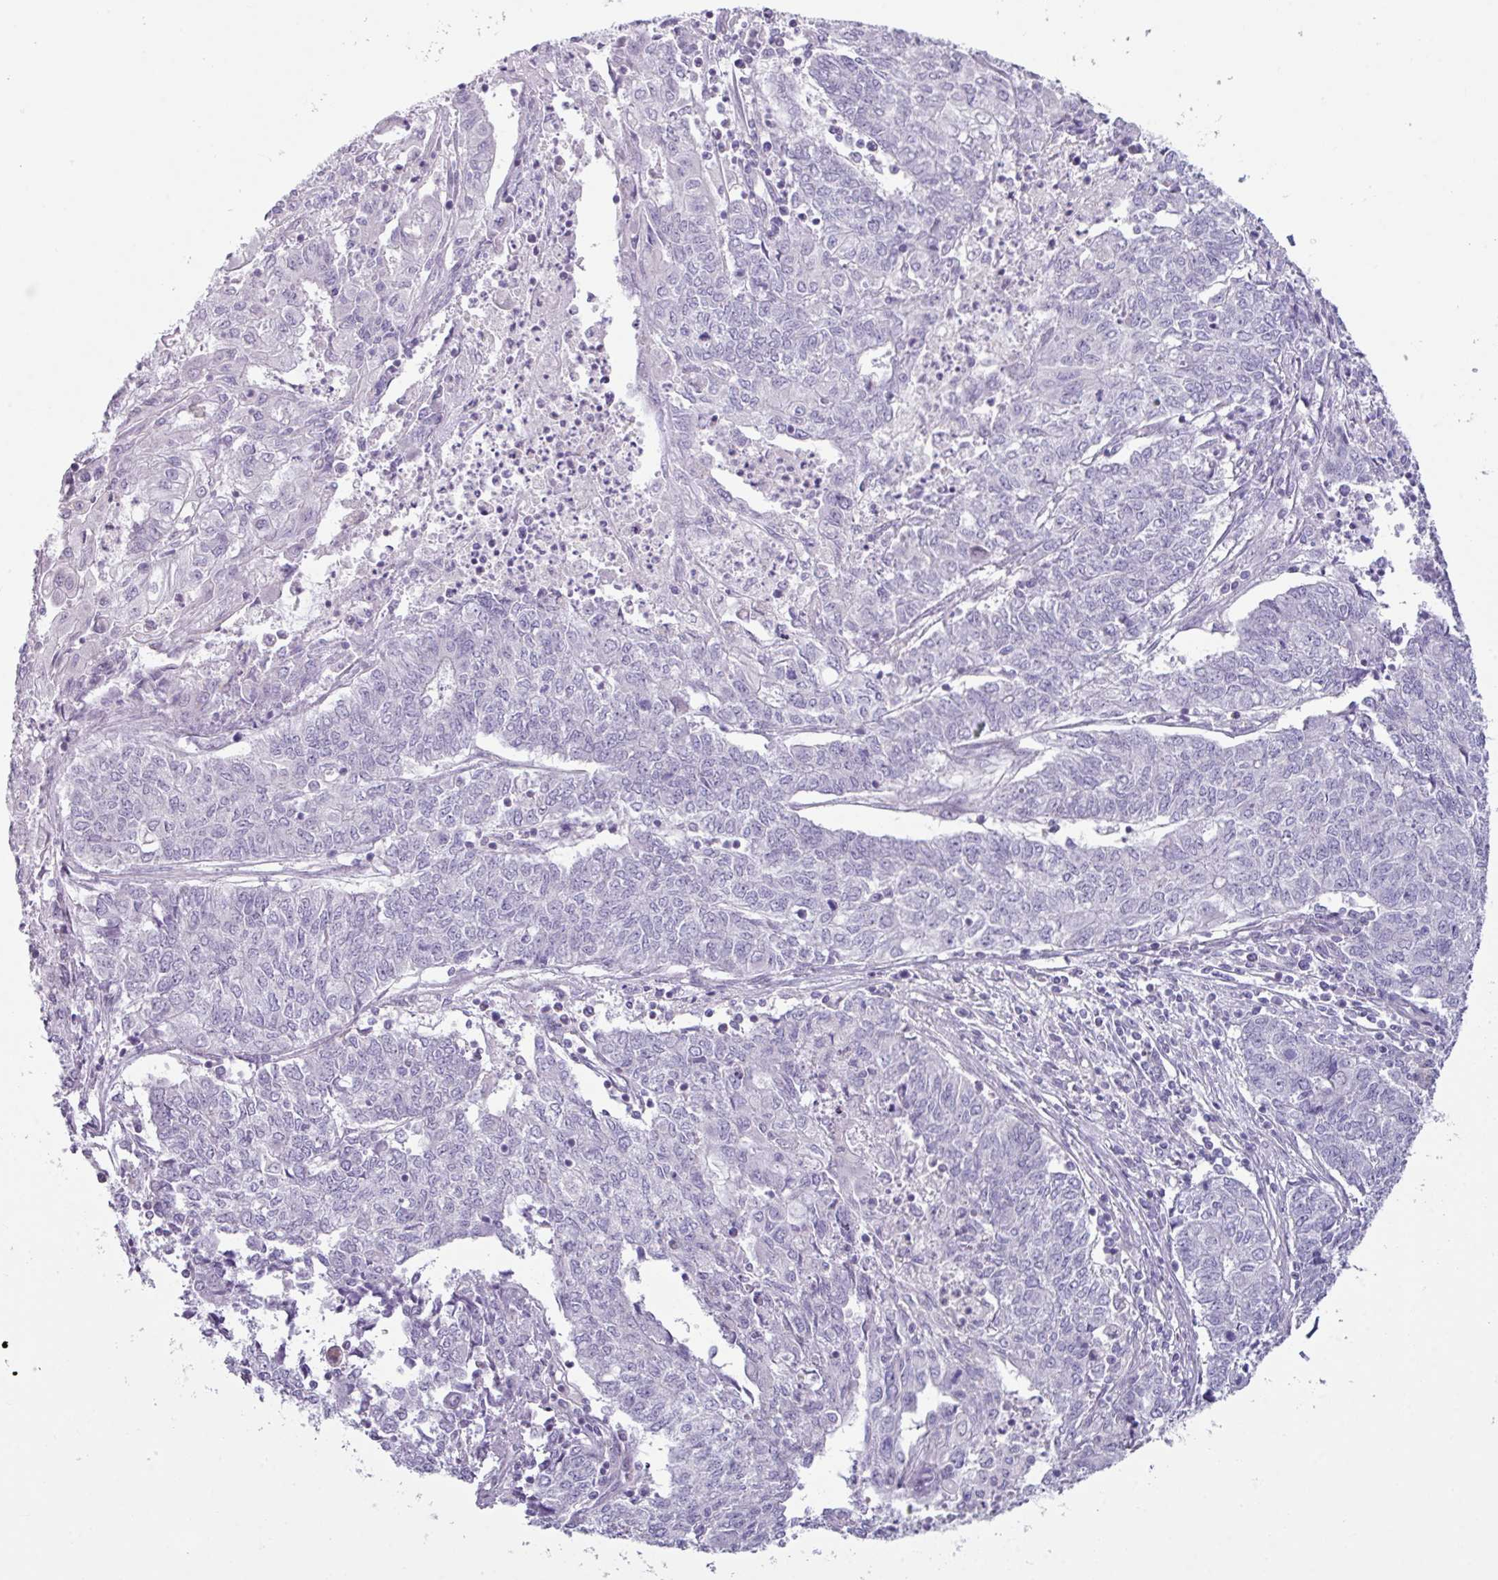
{"staining": {"intensity": "negative", "quantity": "none", "location": "none"}, "tissue": "endometrial cancer", "cell_type": "Tumor cells", "image_type": "cancer", "snomed": [{"axis": "morphology", "description": "Adenocarcinoma, NOS"}, {"axis": "topography", "description": "Endometrium"}], "caption": "Human endometrial adenocarcinoma stained for a protein using IHC reveals no staining in tumor cells.", "gene": "STAT5A", "patient": {"sex": "female", "age": 54}}